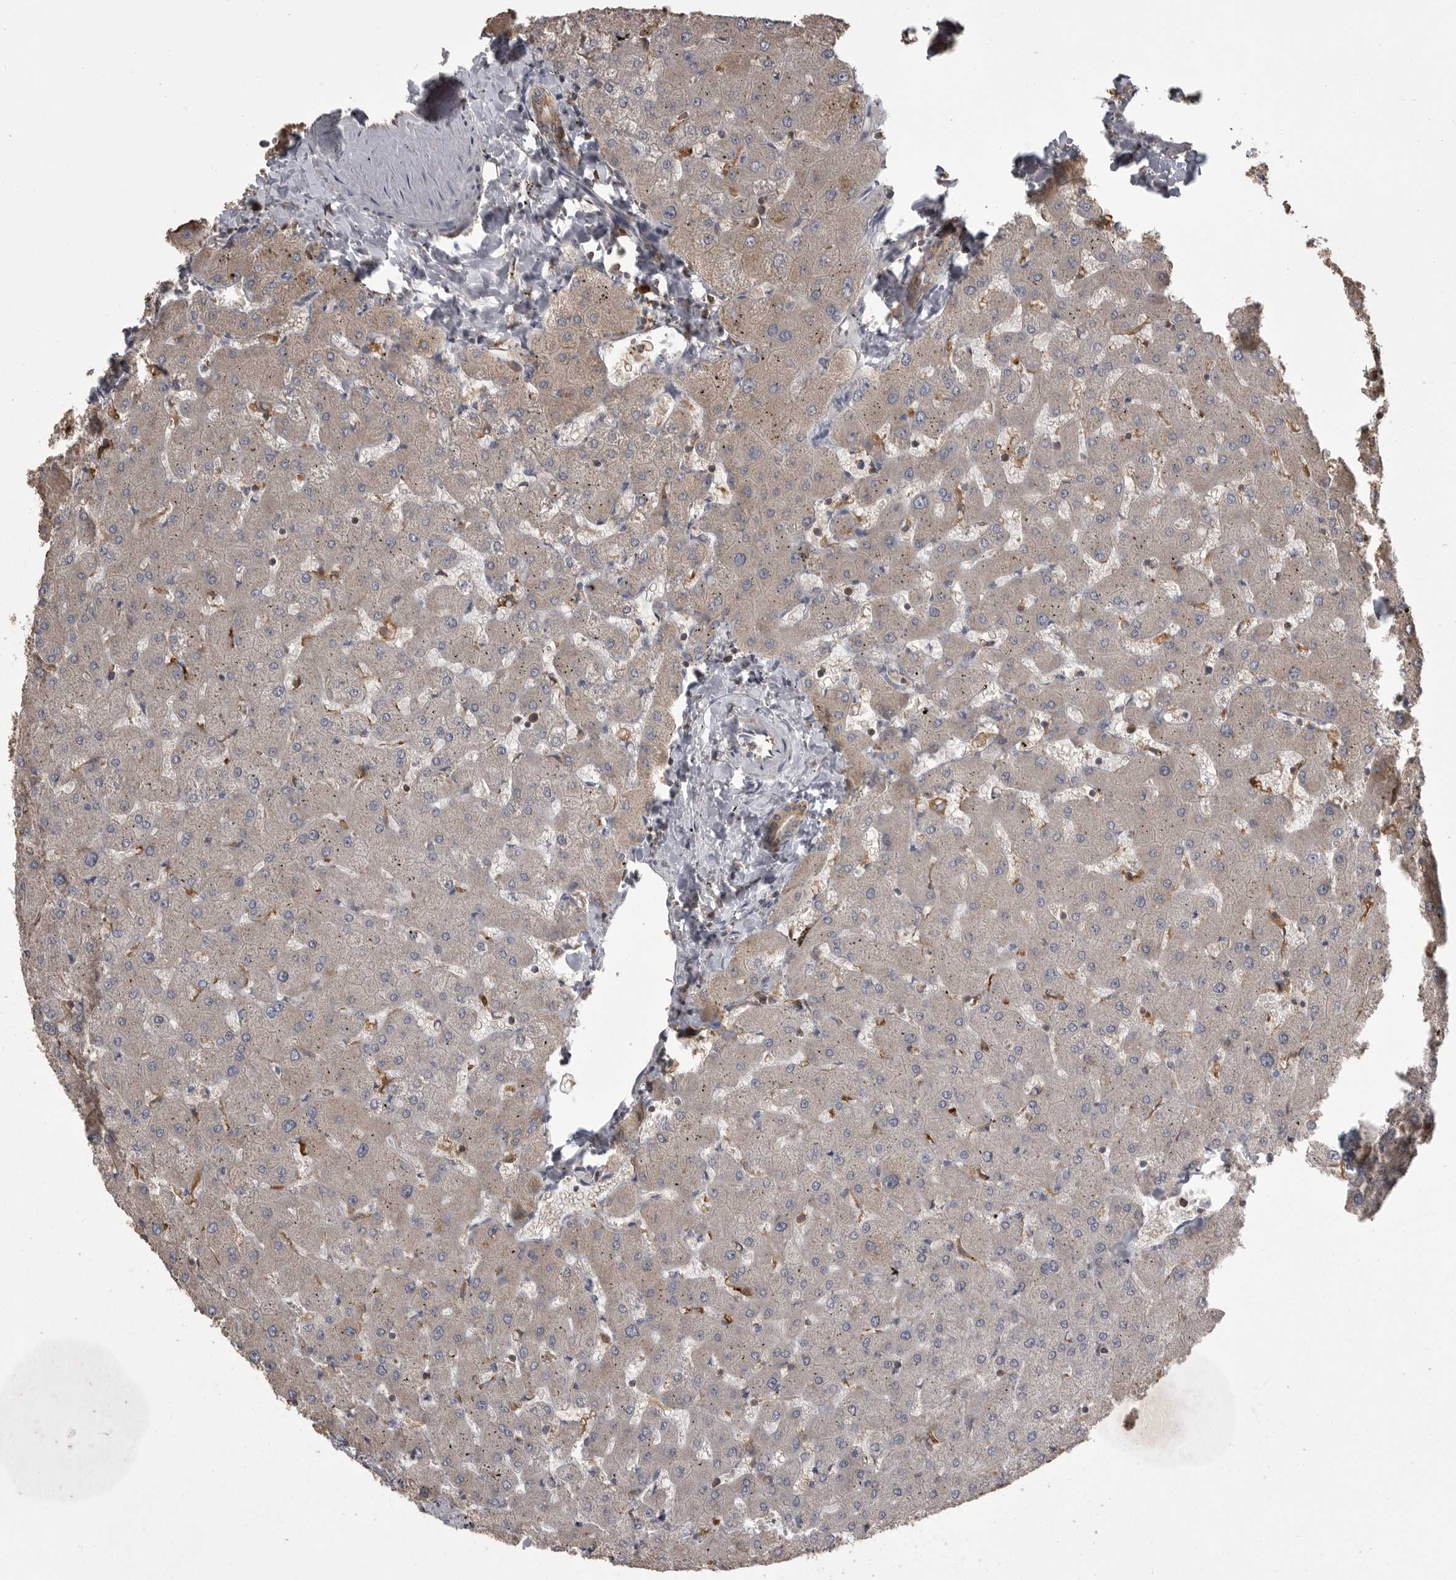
{"staining": {"intensity": "negative", "quantity": "none", "location": "none"}, "tissue": "liver", "cell_type": "Cholangiocytes", "image_type": "normal", "snomed": [{"axis": "morphology", "description": "Normal tissue, NOS"}, {"axis": "topography", "description": "Liver"}], "caption": "High power microscopy photomicrograph of an IHC photomicrograph of benign liver, revealing no significant expression in cholangiocytes. Brightfield microscopy of immunohistochemistry (IHC) stained with DAB (brown) and hematoxylin (blue), captured at high magnification.", "gene": "CMTM6", "patient": {"sex": "female", "age": 63}}